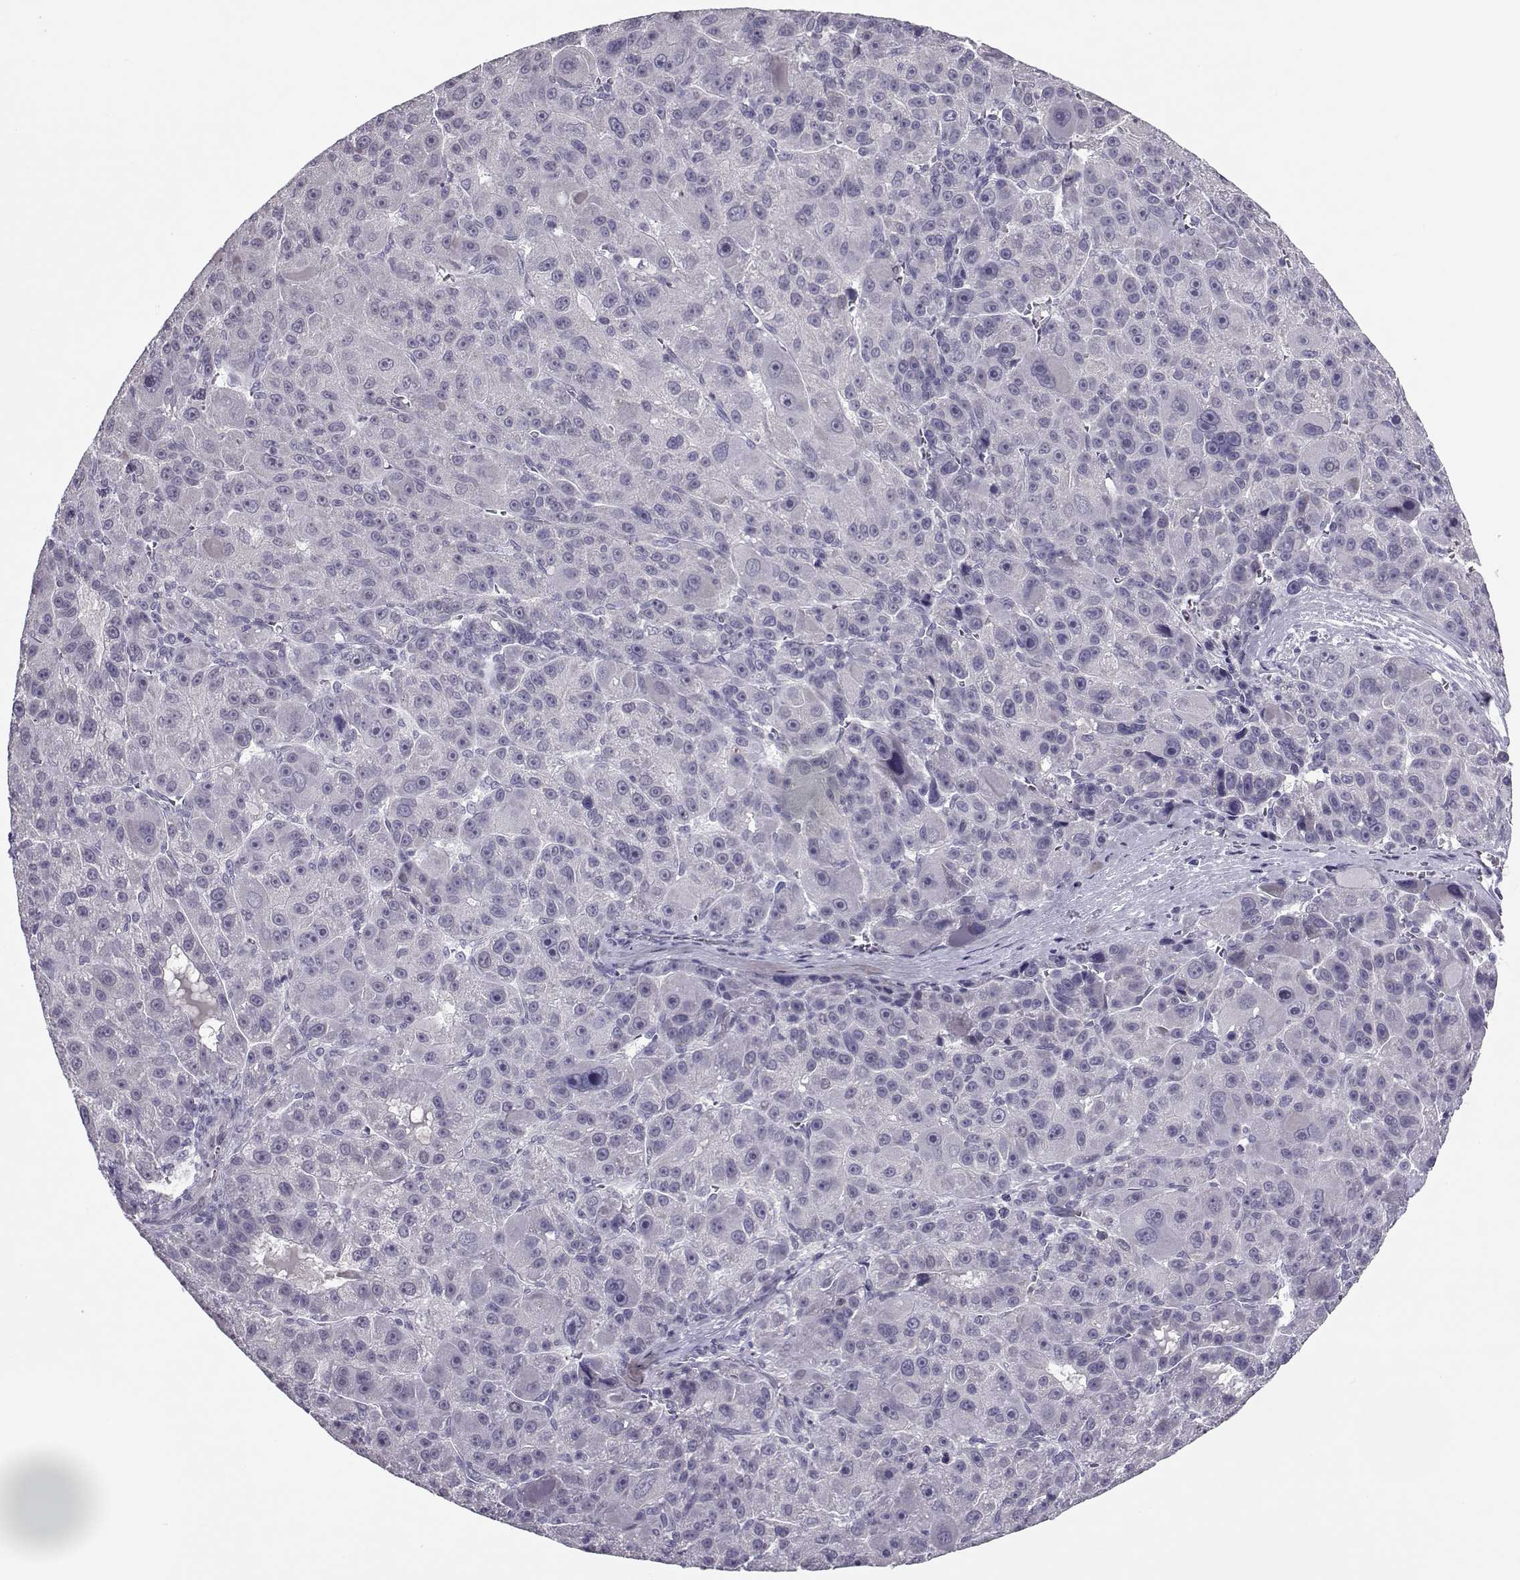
{"staining": {"intensity": "negative", "quantity": "none", "location": "none"}, "tissue": "liver cancer", "cell_type": "Tumor cells", "image_type": "cancer", "snomed": [{"axis": "morphology", "description": "Carcinoma, Hepatocellular, NOS"}, {"axis": "topography", "description": "Liver"}], "caption": "Immunohistochemistry (IHC) of human liver cancer (hepatocellular carcinoma) demonstrates no positivity in tumor cells. The staining is performed using DAB (3,3'-diaminobenzidine) brown chromogen with nuclei counter-stained in using hematoxylin.", "gene": "ASRGL1", "patient": {"sex": "male", "age": 76}}